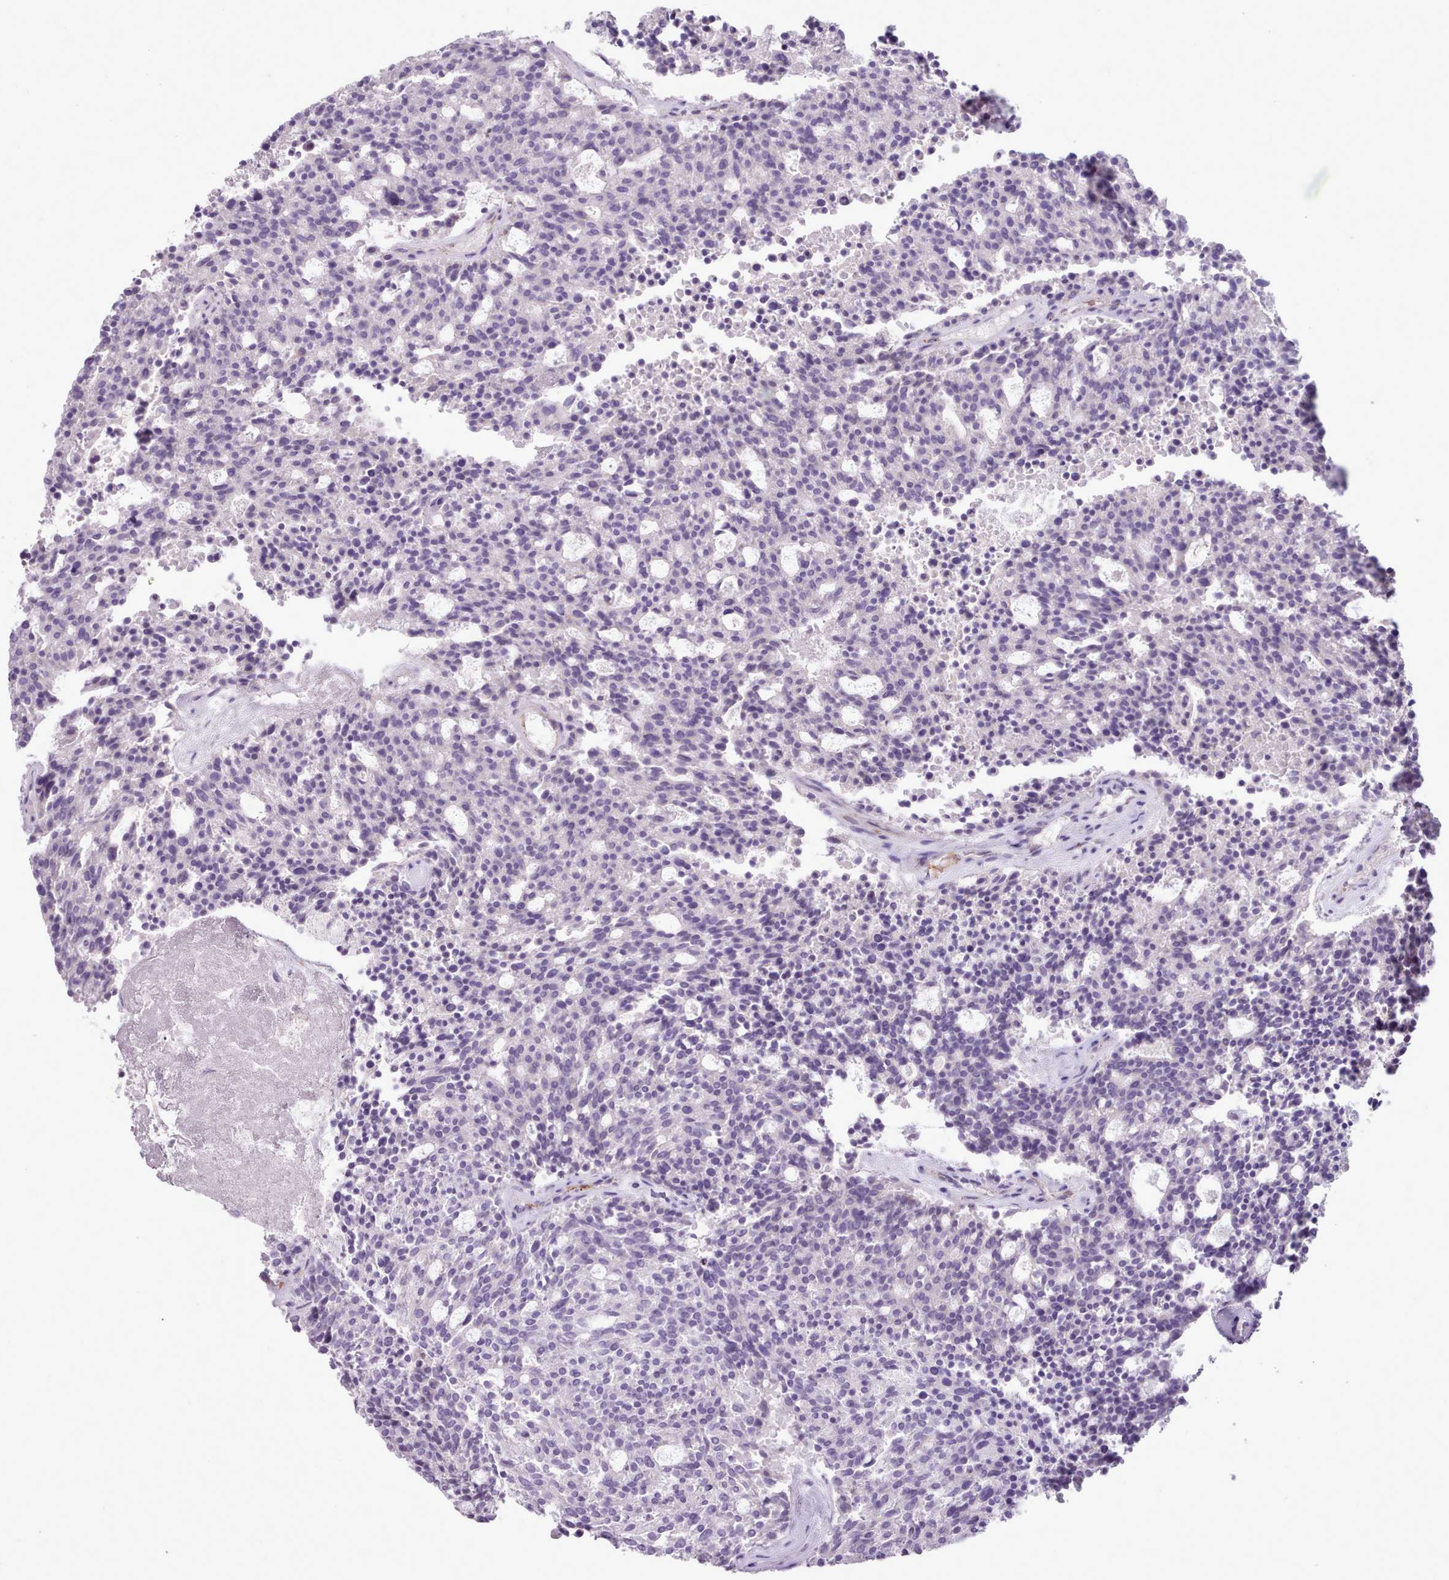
{"staining": {"intensity": "negative", "quantity": "none", "location": "none"}, "tissue": "carcinoid", "cell_type": "Tumor cells", "image_type": "cancer", "snomed": [{"axis": "morphology", "description": "Carcinoid, malignant, NOS"}, {"axis": "topography", "description": "Pancreas"}], "caption": "Immunohistochemical staining of human carcinoid shows no significant expression in tumor cells.", "gene": "AK4", "patient": {"sex": "female", "age": 54}}